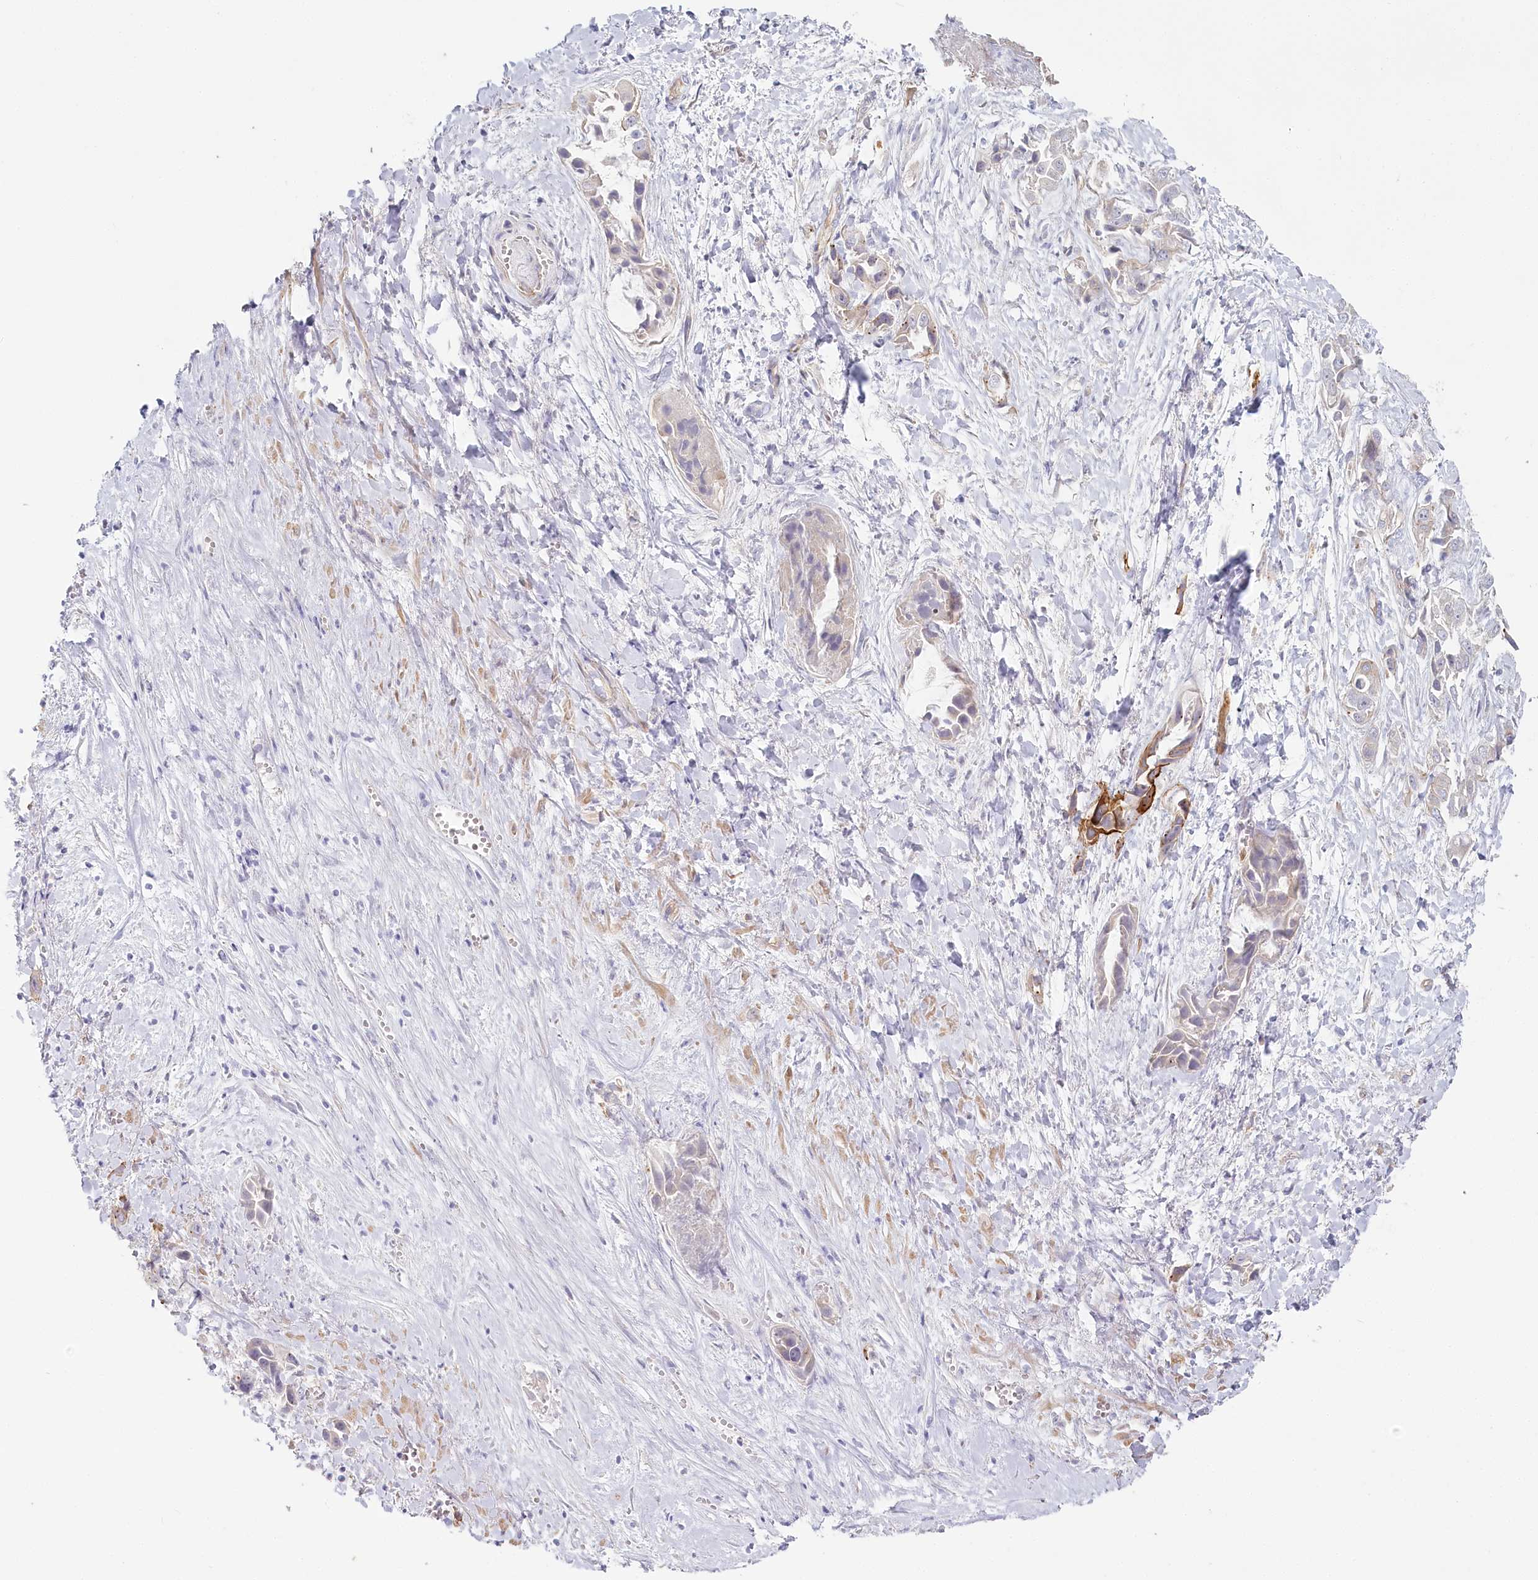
{"staining": {"intensity": "moderate", "quantity": "25%-75%", "location": "cytoplasmic/membranous"}, "tissue": "liver cancer", "cell_type": "Tumor cells", "image_type": "cancer", "snomed": [{"axis": "morphology", "description": "Cholangiocarcinoma"}, {"axis": "topography", "description": "Liver"}], "caption": "There is medium levels of moderate cytoplasmic/membranous staining in tumor cells of liver cancer (cholangiocarcinoma), as demonstrated by immunohistochemical staining (brown color).", "gene": "ABHD8", "patient": {"sex": "female", "age": 52}}